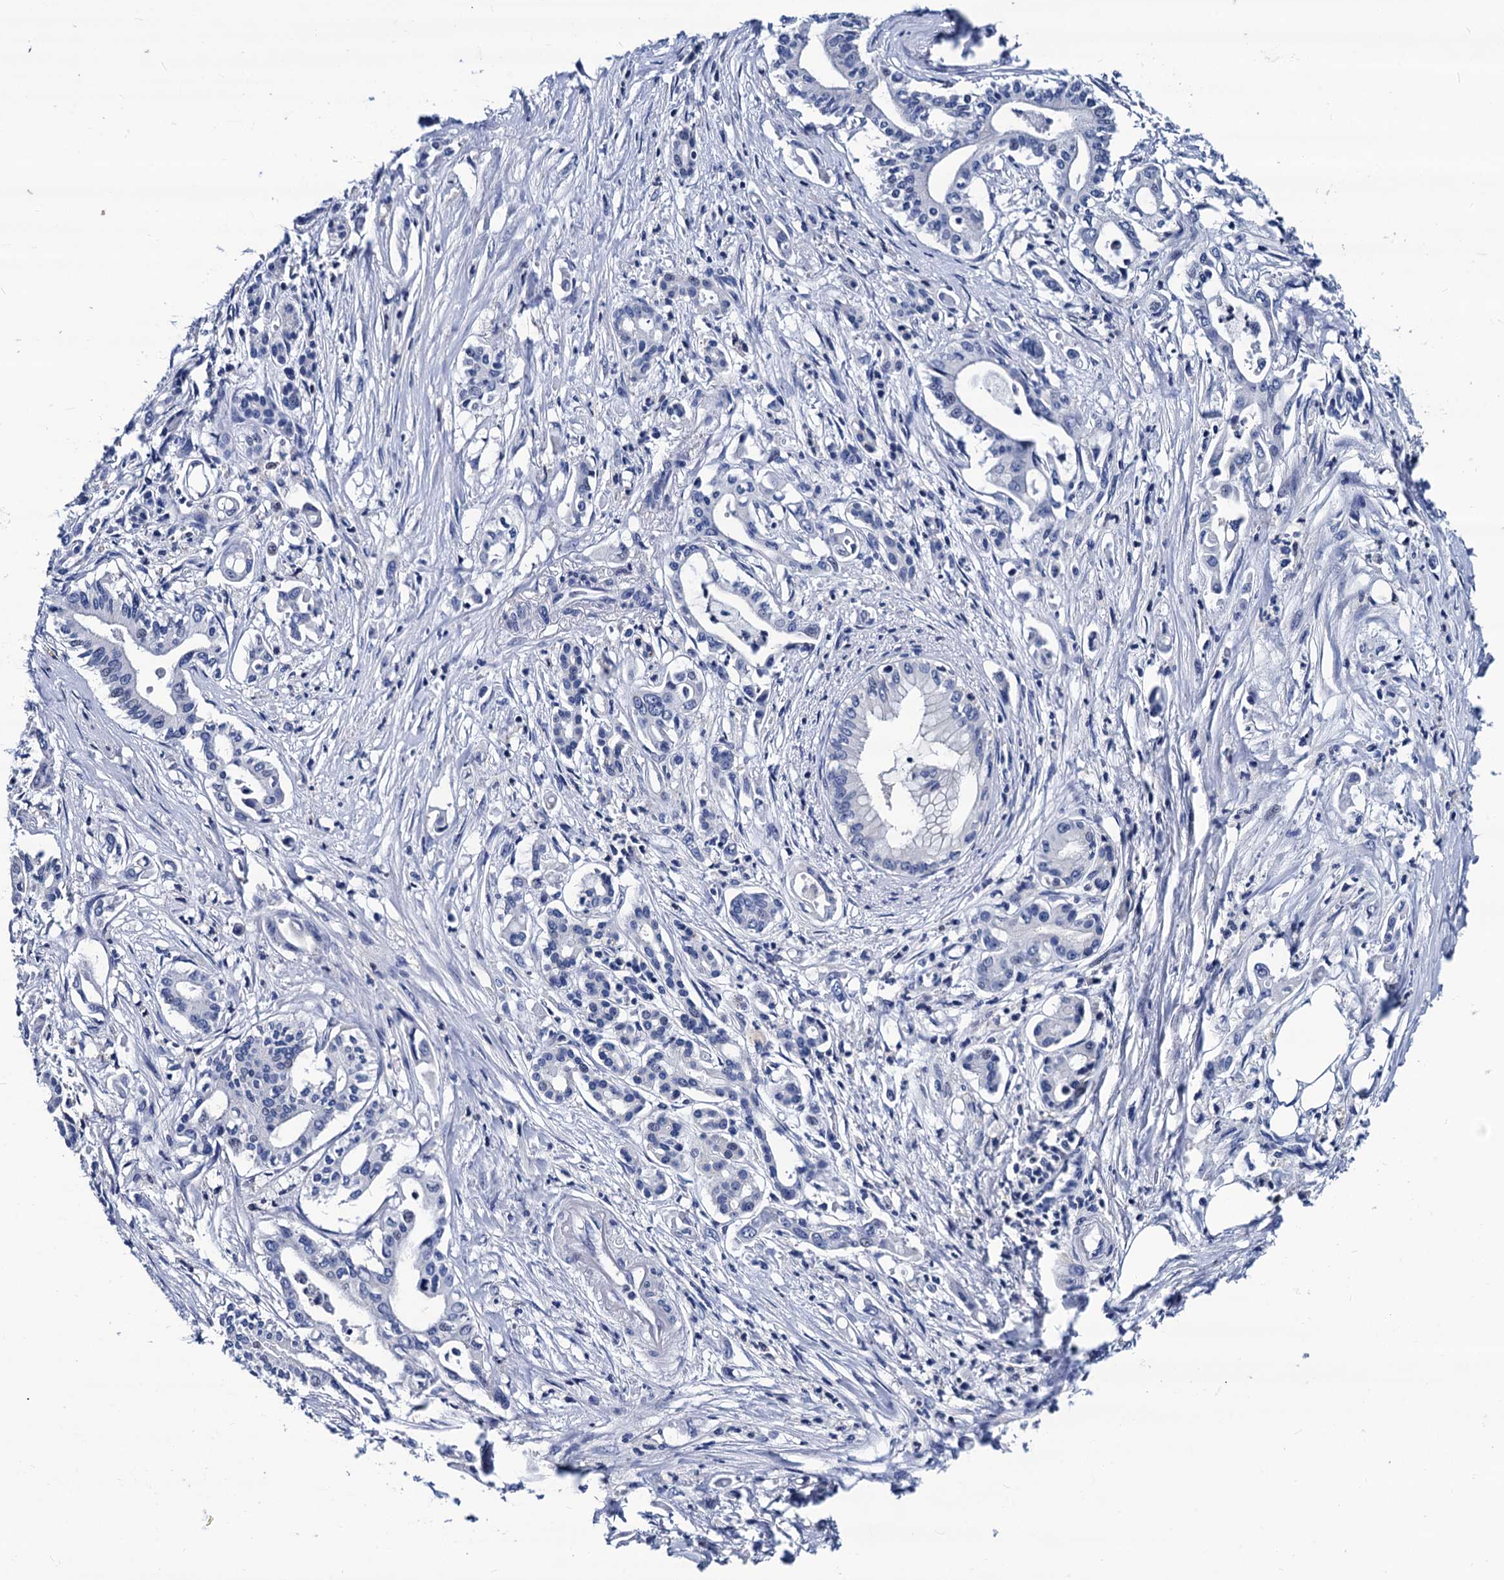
{"staining": {"intensity": "negative", "quantity": "none", "location": "none"}, "tissue": "pancreatic cancer", "cell_type": "Tumor cells", "image_type": "cancer", "snomed": [{"axis": "morphology", "description": "Adenocarcinoma, NOS"}, {"axis": "topography", "description": "Pancreas"}], "caption": "This is a micrograph of immunohistochemistry staining of pancreatic adenocarcinoma, which shows no positivity in tumor cells.", "gene": "LRRC30", "patient": {"sex": "female", "age": 66}}